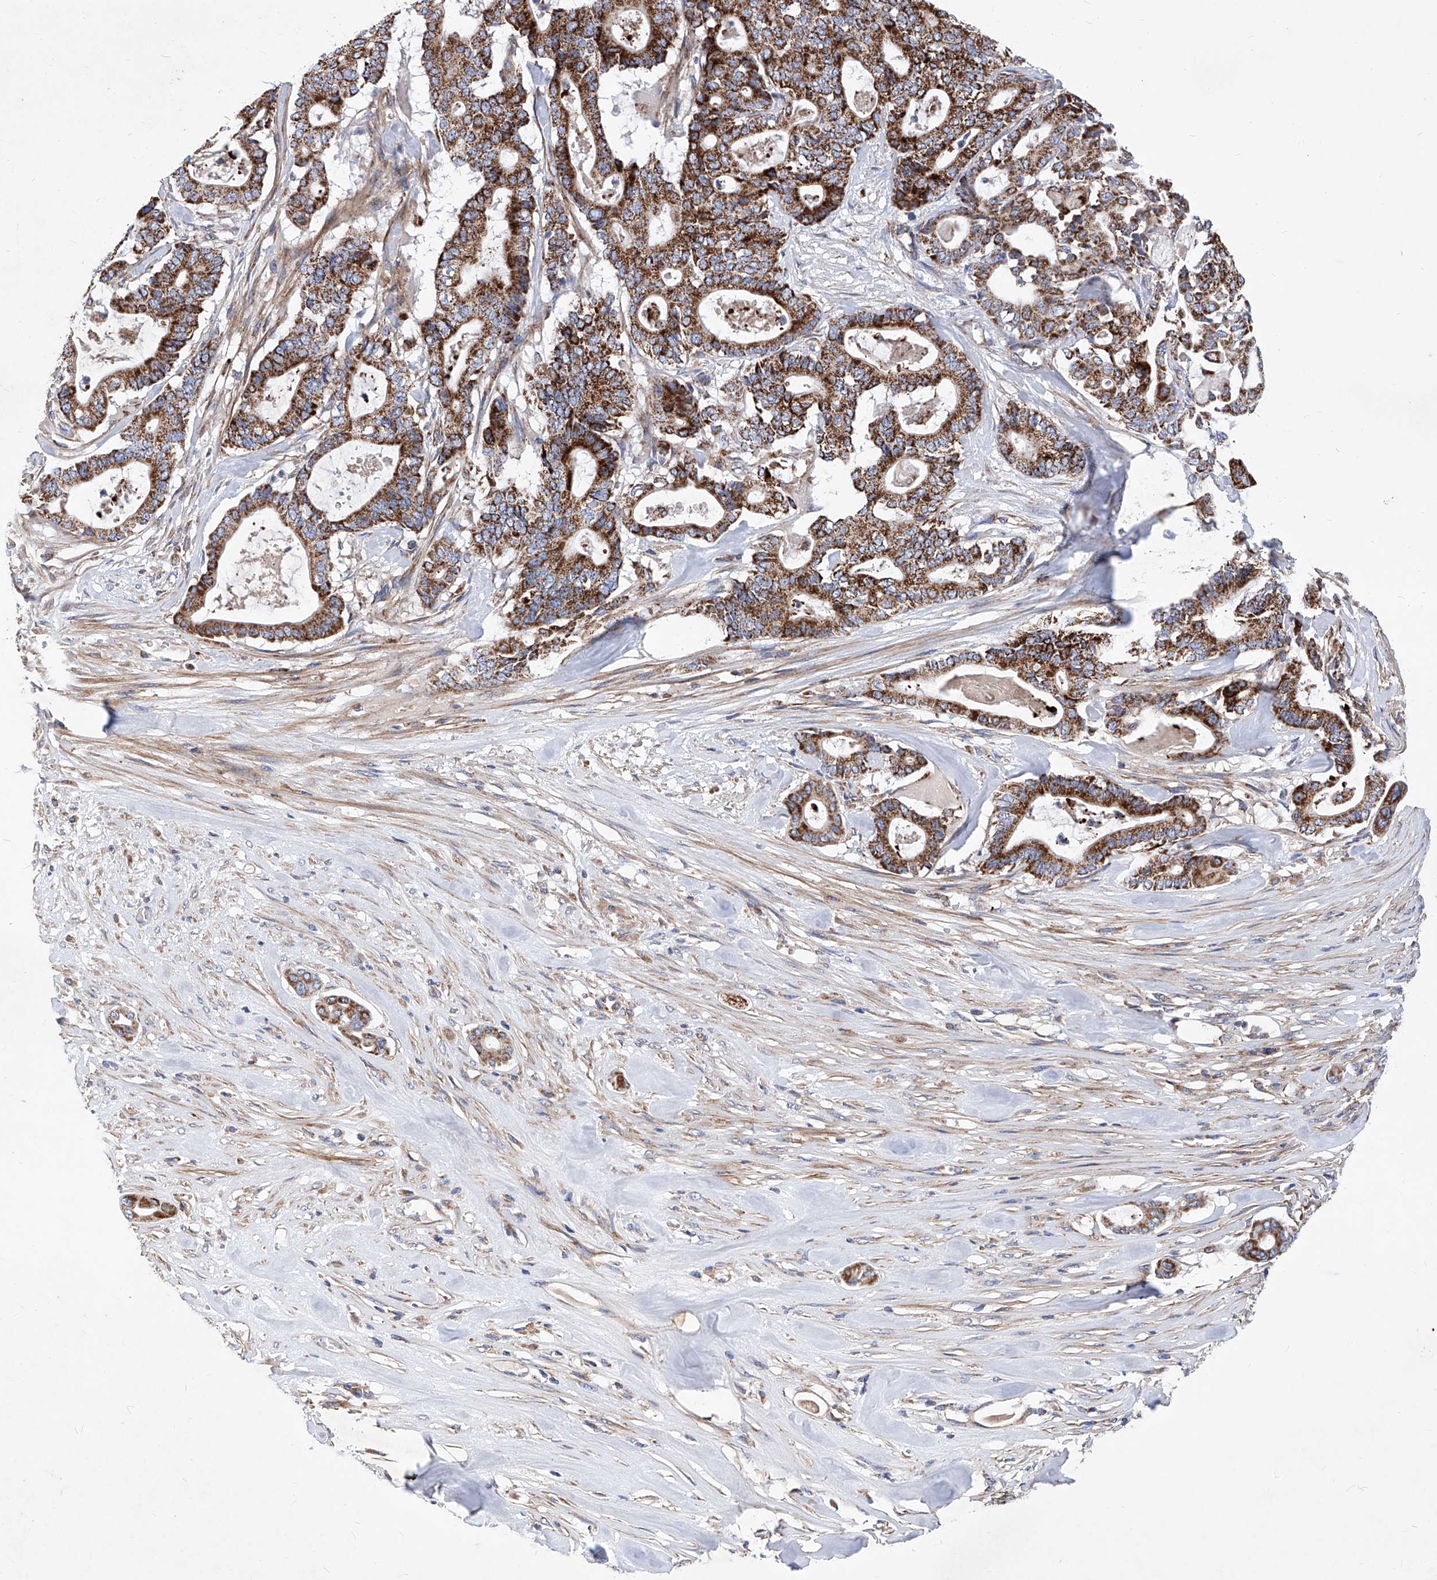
{"staining": {"intensity": "strong", "quantity": ">75%", "location": "cytoplasmic/membranous"}, "tissue": "pancreatic cancer", "cell_type": "Tumor cells", "image_type": "cancer", "snomed": [{"axis": "morphology", "description": "Adenocarcinoma, NOS"}, {"axis": "topography", "description": "Pancreas"}], "caption": "About >75% of tumor cells in adenocarcinoma (pancreatic) reveal strong cytoplasmic/membranous protein staining as visualized by brown immunohistochemical staining.", "gene": "HRNR", "patient": {"sex": "male", "age": 63}}